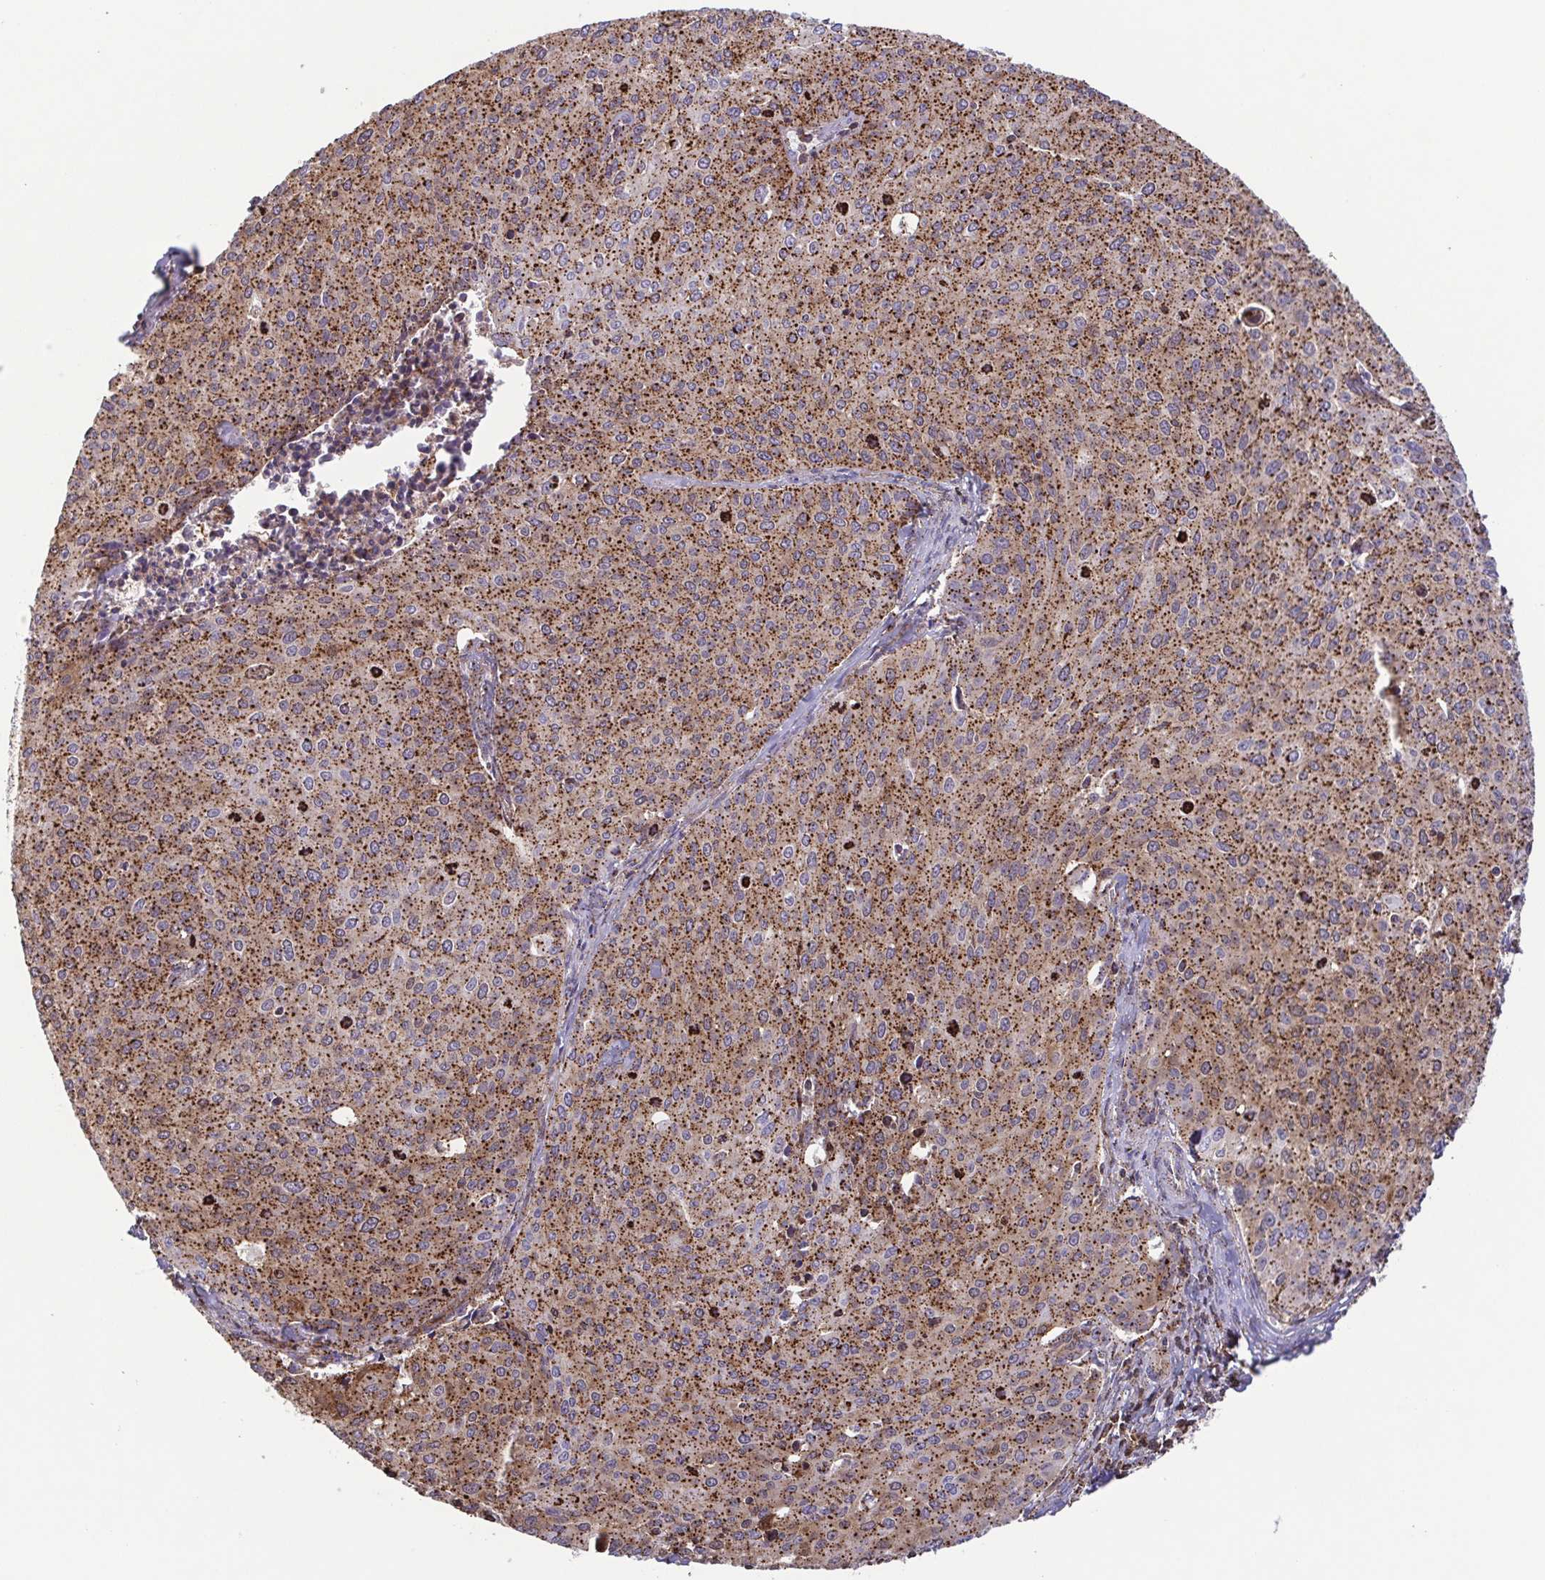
{"staining": {"intensity": "moderate", "quantity": ">75%", "location": "cytoplasmic/membranous"}, "tissue": "cervical cancer", "cell_type": "Tumor cells", "image_type": "cancer", "snomed": [{"axis": "morphology", "description": "Squamous cell carcinoma, NOS"}, {"axis": "topography", "description": "Cervix"}], "caption": "Cervical squamous cell carcinoma tissue reveals moderate cytoplasmic/membranous expression in approximately >75% of tumor cells", "gene": "CHMP1B", "patient": {"sex": "female", "age": 38}}